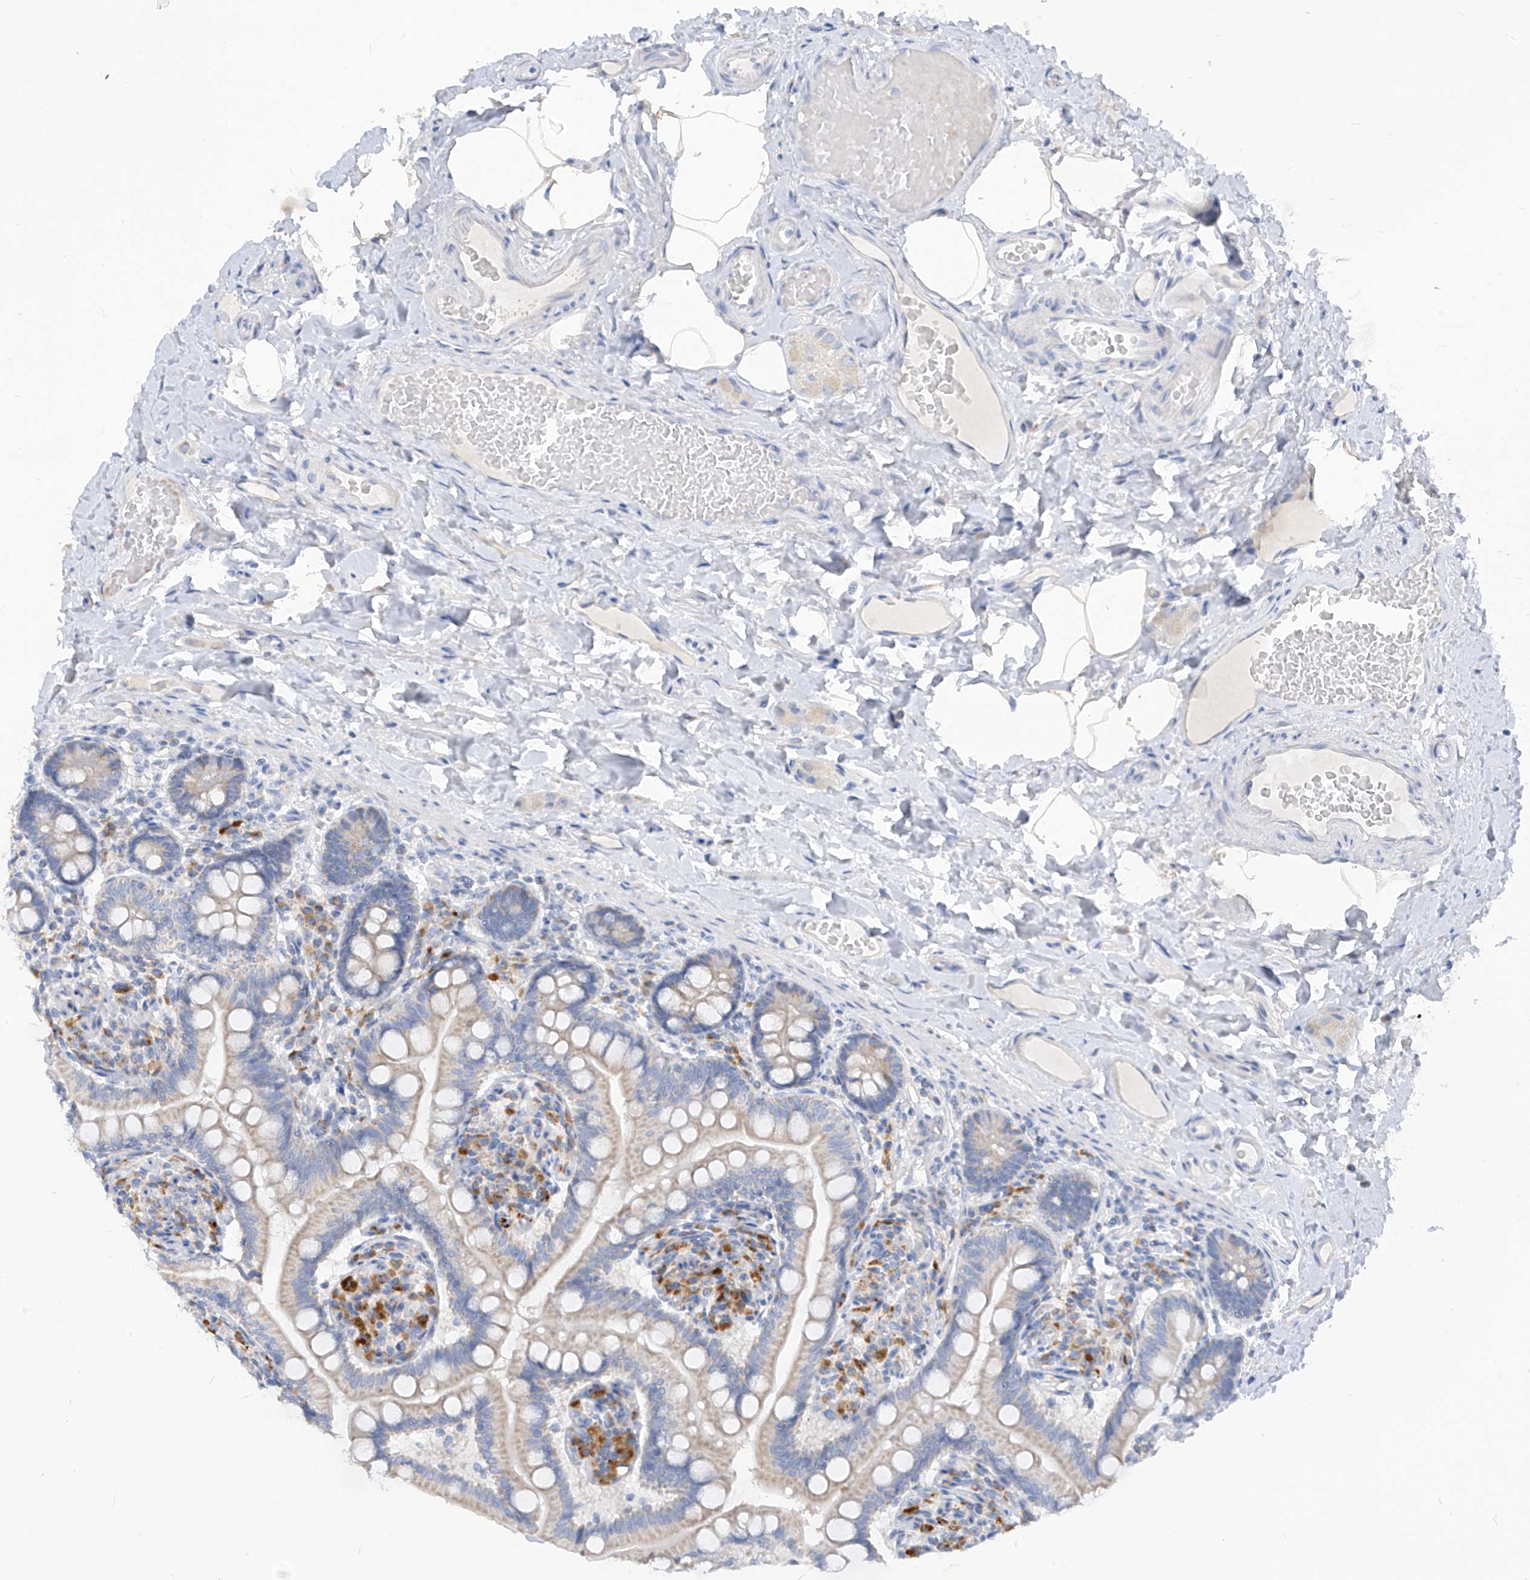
{"staining": {"intensity": "weak", "quantity": "<25%", "location": "cytoplasmic/membranous"}, "tissue": "small intestine", "cell_type": "Glandular cells", "image_type": "normal", "snomed": [{"axis": "morphology", "description": "Normal tissue, NOS"}, {"axis": "topography", "description": "Small intestine"}], "caption": "Immunohistochemistry (IHC) image of unremarkable human small intestine stained for a protein (brown), which demonstrates no positivity in glandular cells.", "gene": "ZNF404", "patient": {"sex": "female", "age": 64}}